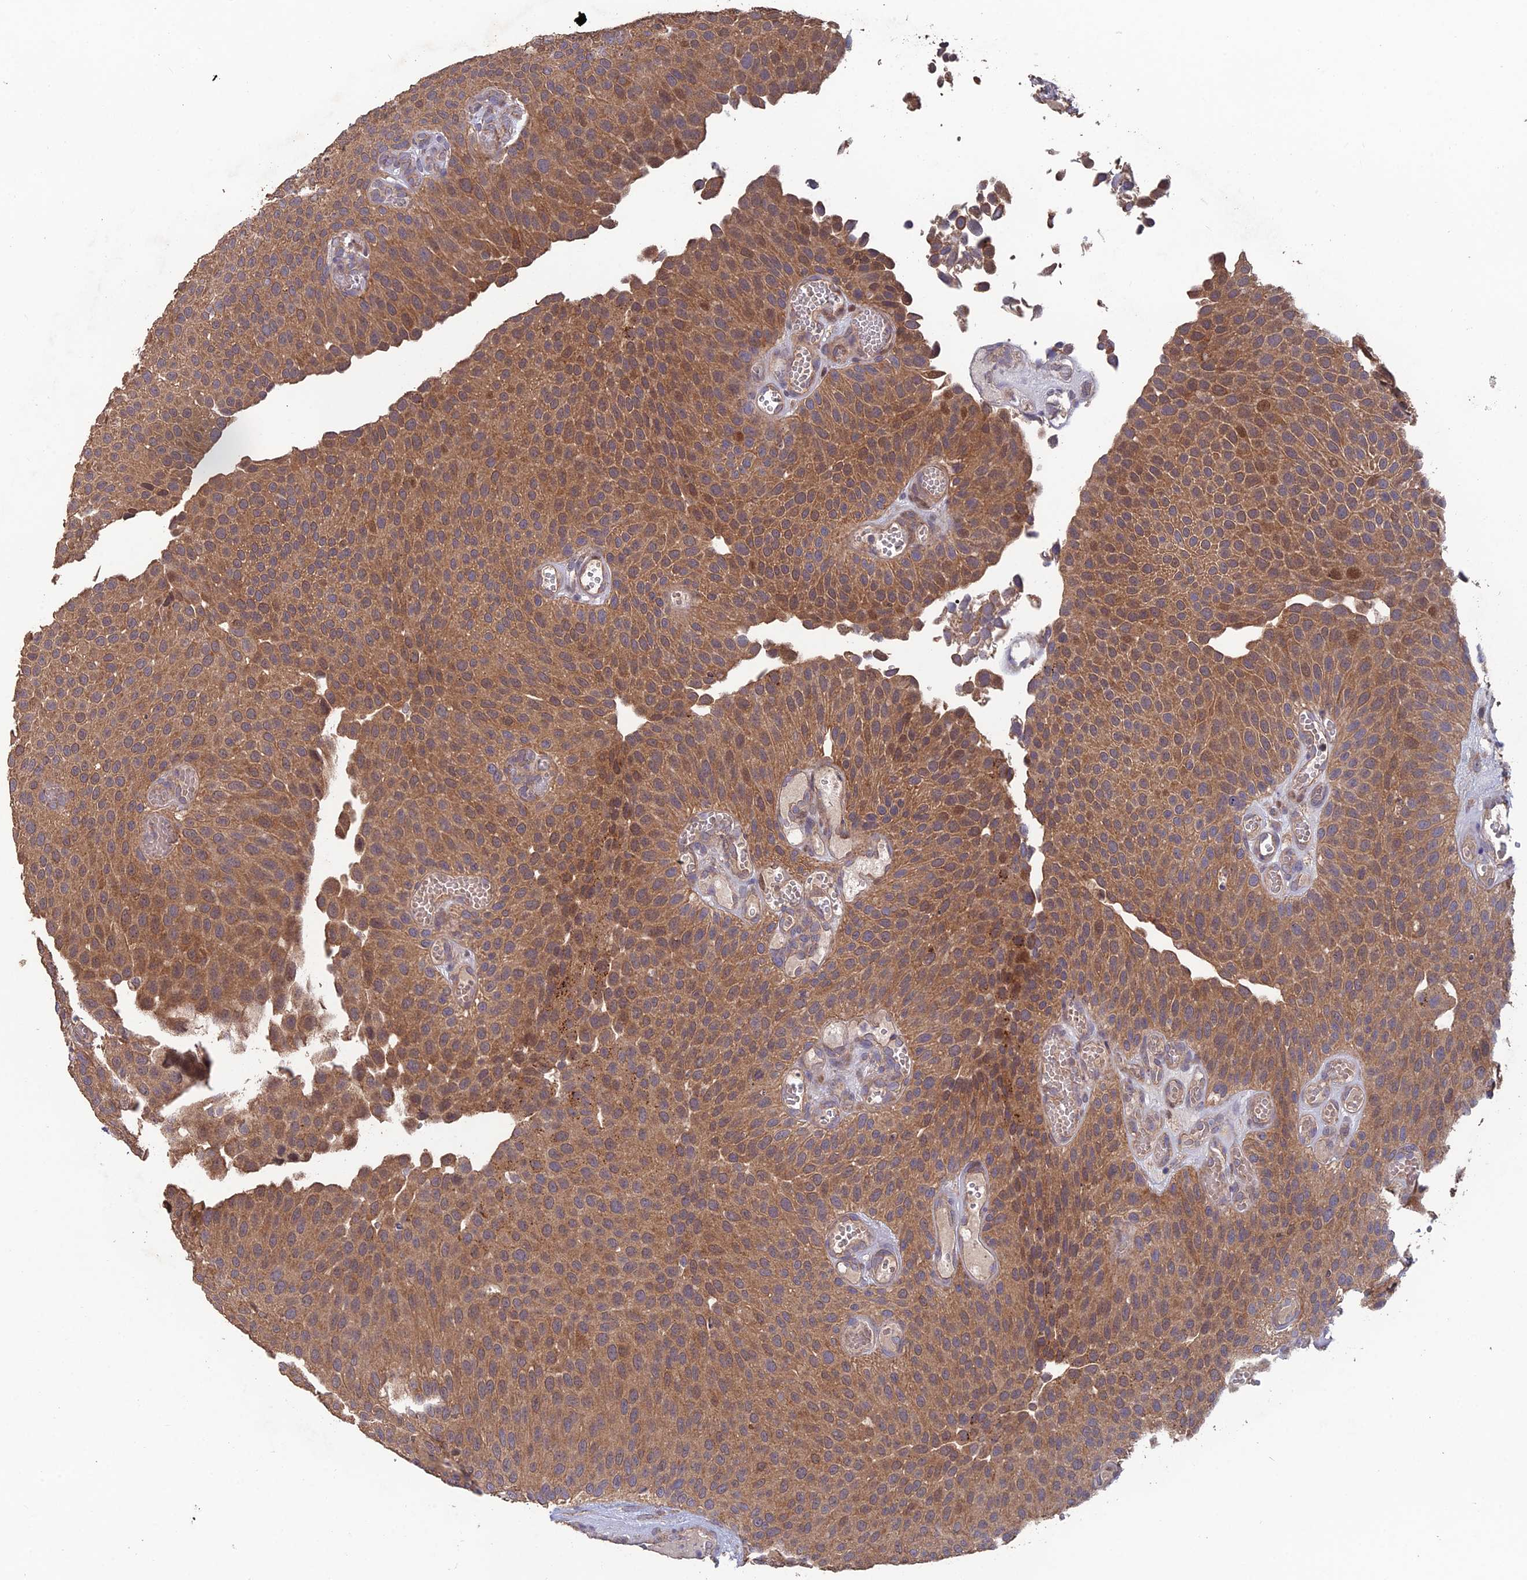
{"staining": {"intensity": "moderate", "quantity": ">75%", "location": "cytoplasmic/membranous"}, "tissue": "urothelial cancer", "cell_type": "Tumor cells", "image_type": "cancer", "snomed": [{"axis": "morphology", "description": "Urothelial carcinoma, Low grade"}, {"axis": "topography", "description": "Urinary bladder"}], "caption": "A micrograph showing moderate cytoplasmic/membranous staining in approximately >75% of tumor cells in urothelial cancer, as visualized by brown immunohistochemical staining.", "gene": "SHISA5", "patient": {"sex": "male", "age": 89}}